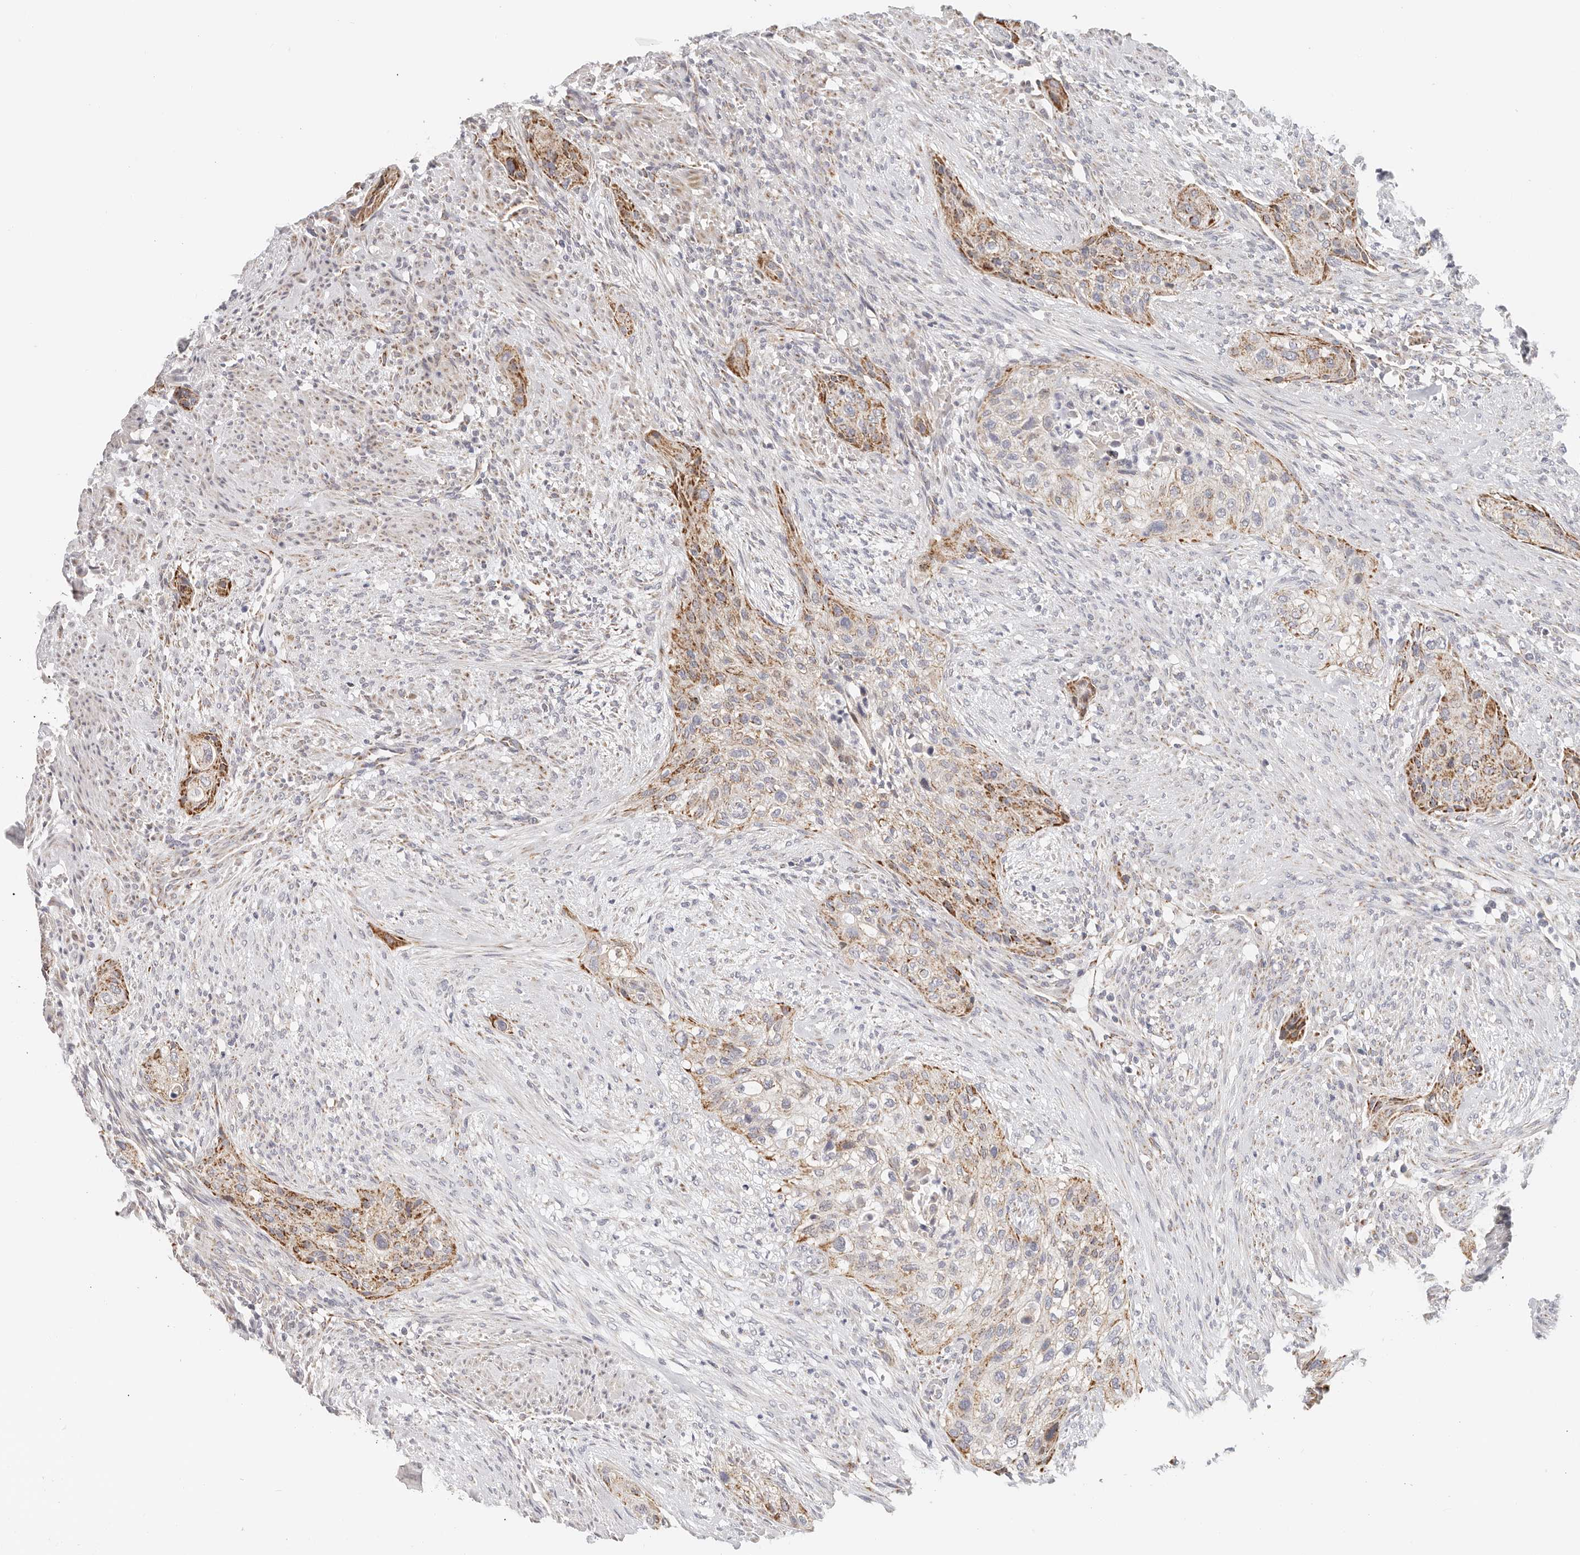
{"staining": {"intensity": "moderate", "quantity": ">75%", "location": "cytoplasmic/membranous"}, "tissue": "urothelial cancer", "cell_type": "Tumor cells", "image_type": "cancer", "snomed": [{"axis": "morphology", "description": "Urothelial carcinoma, High grade"}, {"axis": "topography", "description": "Urinary bladder"}], "caption": "Protein staining displays moderate cytoplasmic/membranous expression in approximately >75% of tumor cells in urothelial carcinoma (high-grade).", "gene": "AFDN", "patient": {"sex": "male", "age": 35}}